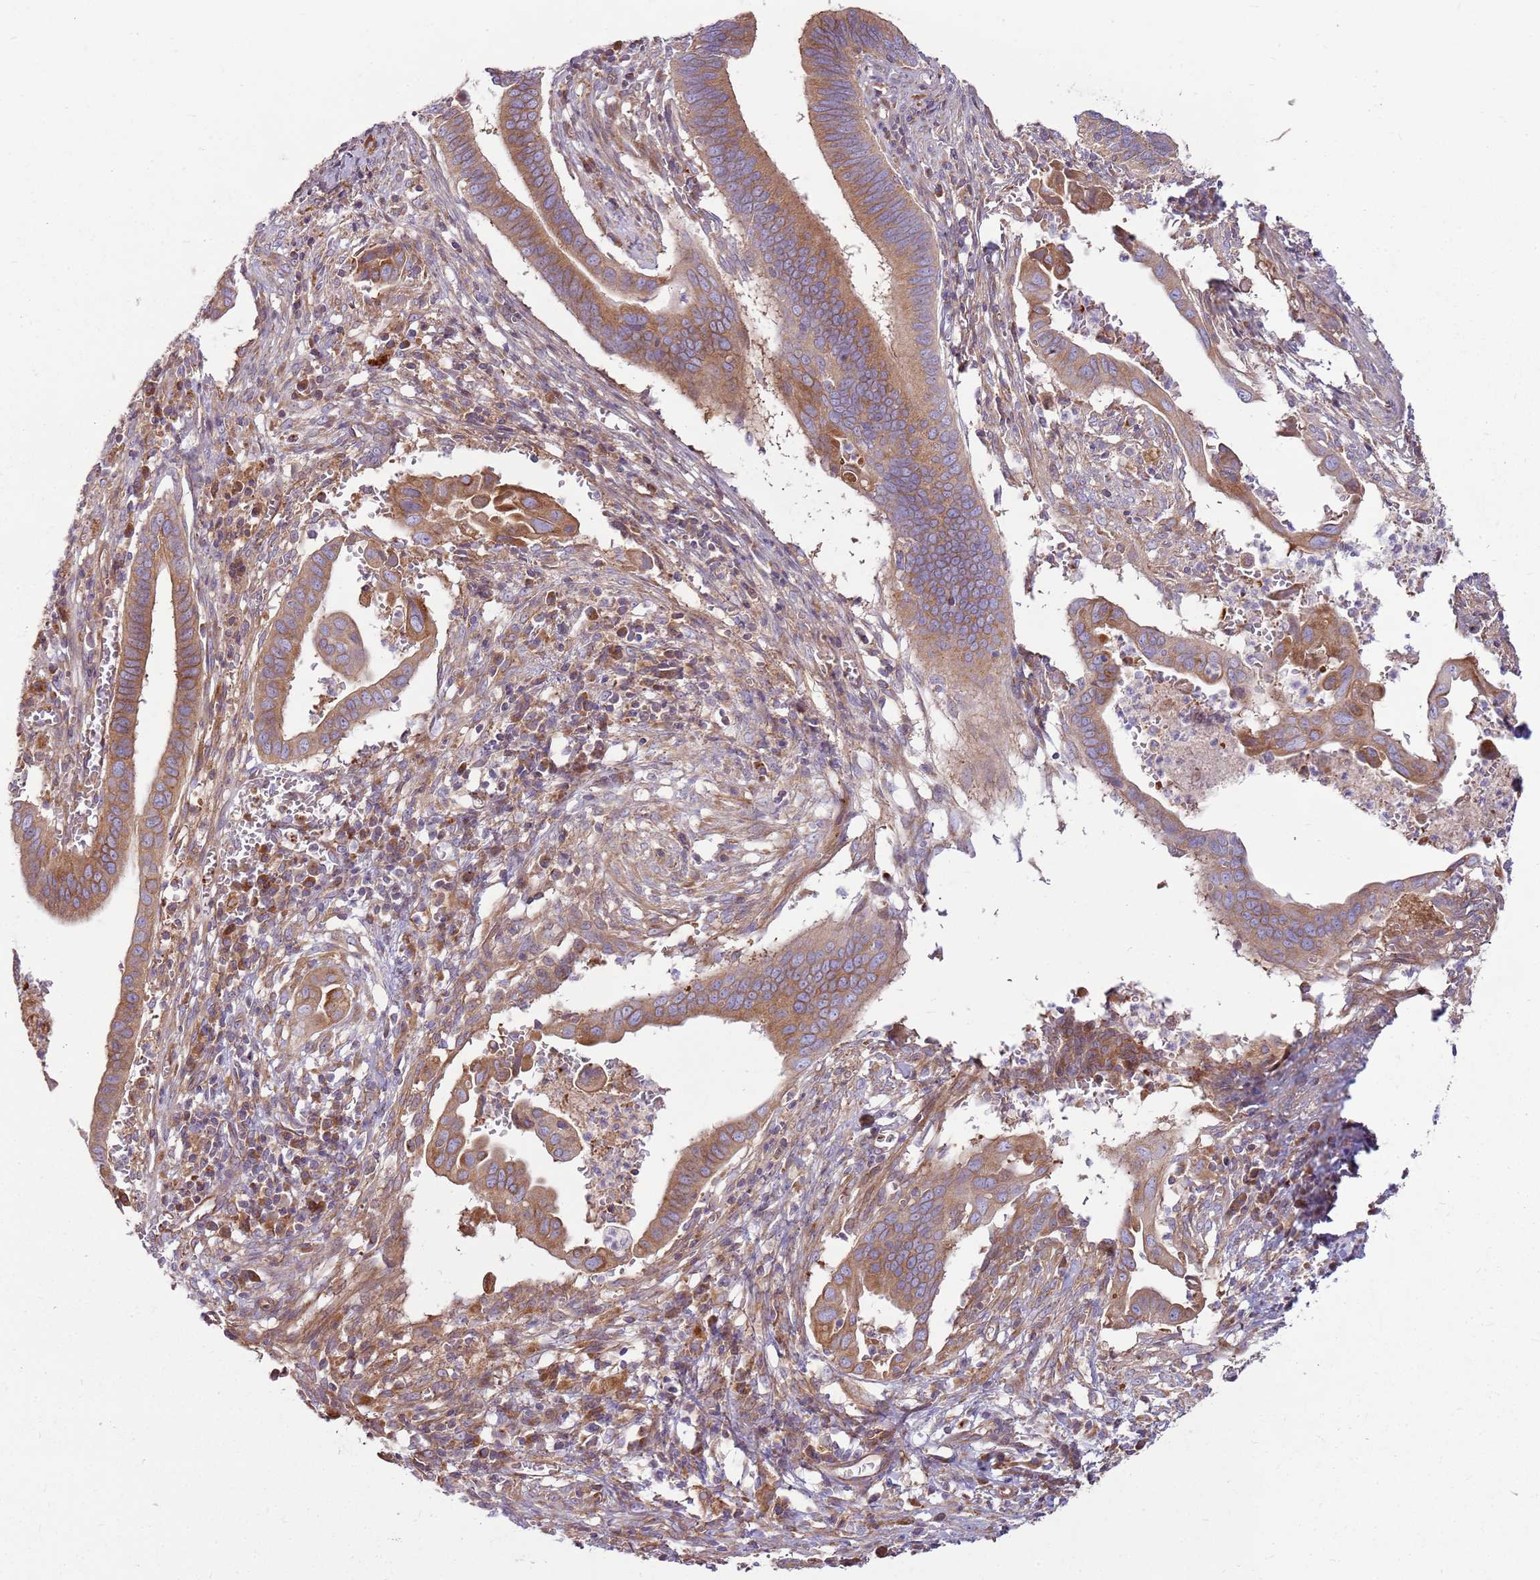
{"staining": {"intensity": "moderate", "quantity": ">75%", "location": "cytoplasmic/membranous"}, "tissue": "cervical cancer", "cell_type": "Tumor cells", "image_type": "cancer", "snomed": [{"axis": "morphology", "description": "Adenocarcinoma, NOS"}, {"axis": "topography", "description": "Cervix"}], "caption": "This micrograph shows immunohistochemistry (IHC) staining of adenocarcinoma (cervical), with medium moderate cytoplasmic/membranous positivity in approximately >75% of tumor cells.", "gene": "EMC1", "patient": {"sex": "female", "age": 42}}